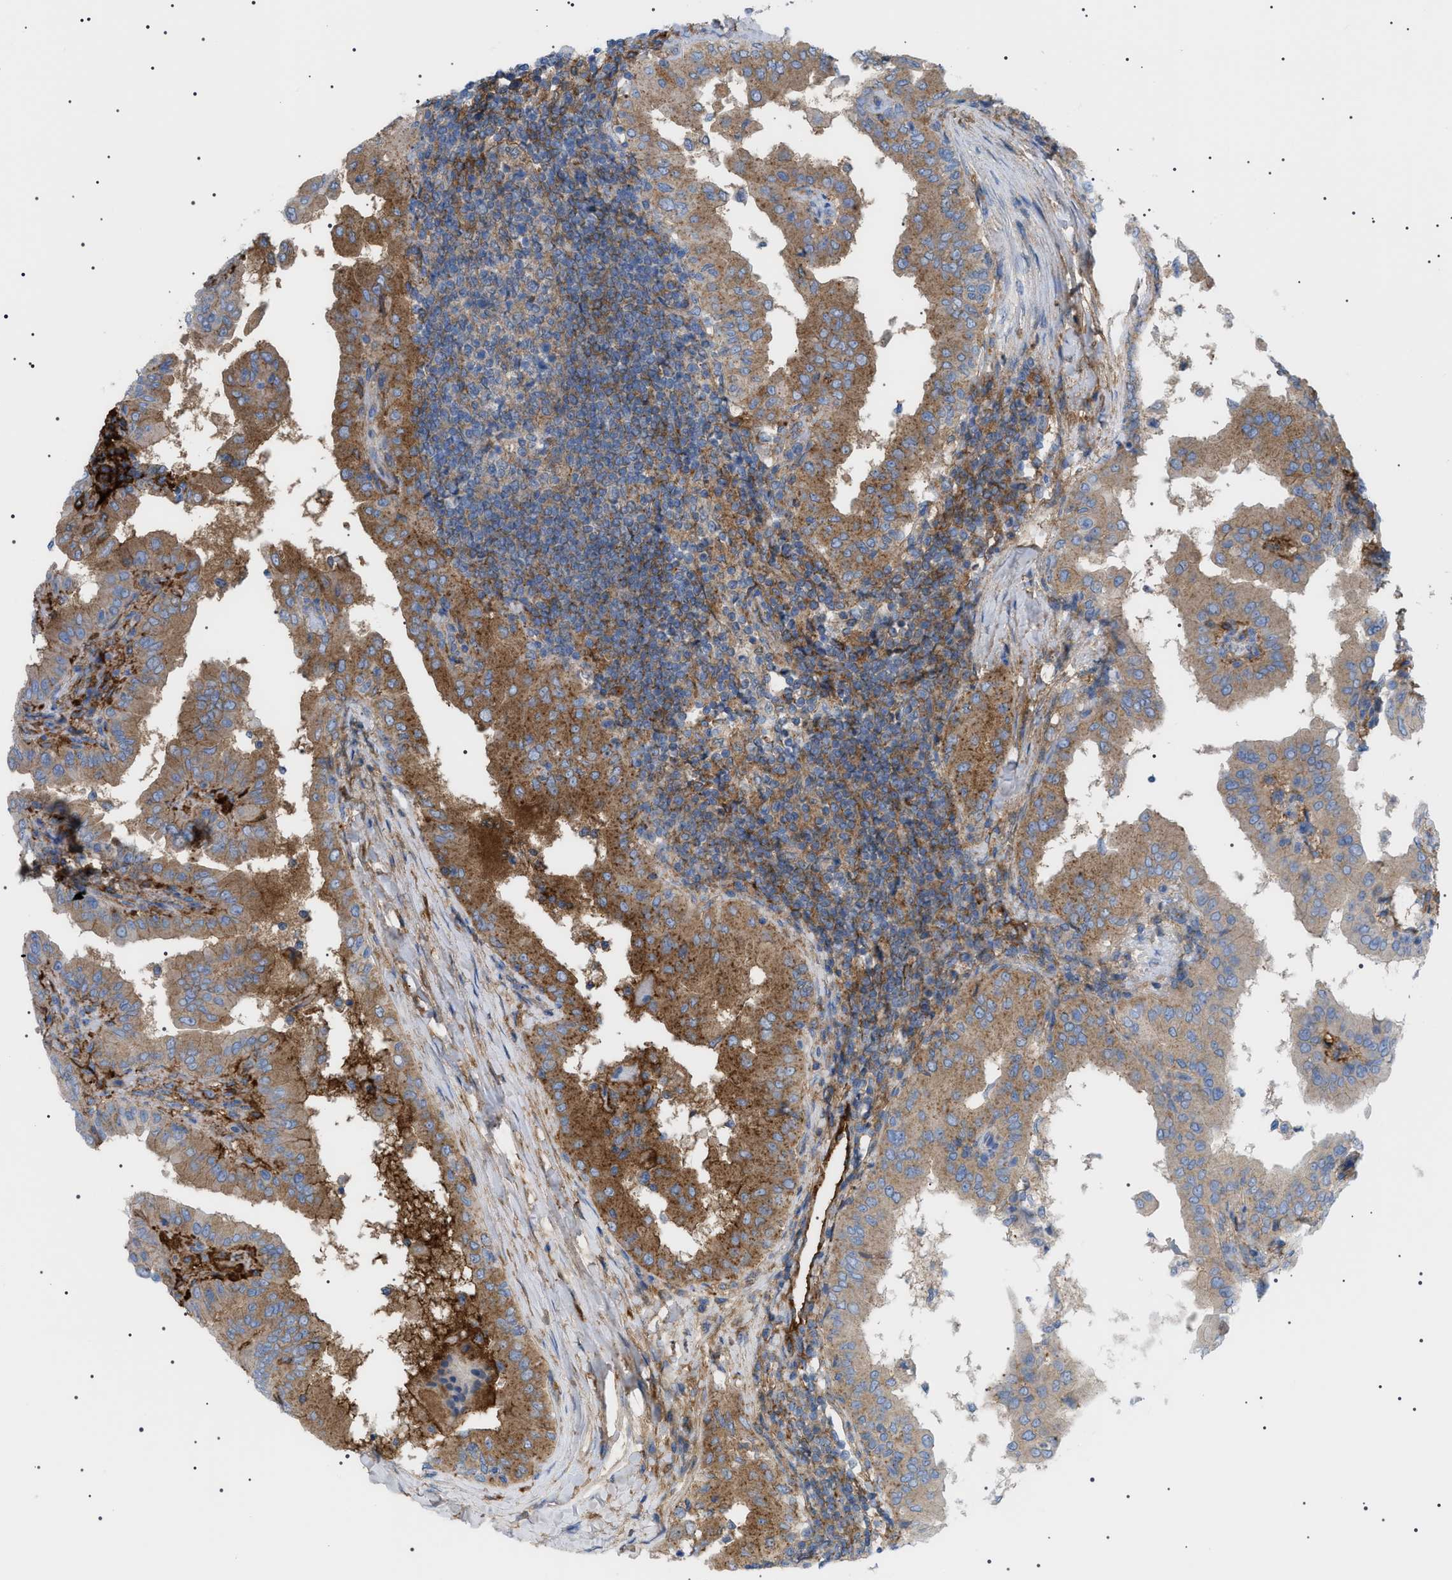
{"staining": {"intensity": "moderate", "quantity": ">75%", "location": "cytoplasmic/membranous"}, "tissue": "thyroid cancer", "cell_type": "Tumor cells", "image_type": "cancer", "snomed": [{"axis": "morphology", "description": "Papillary adenocarcinoma, NOS"}, {"axis": "topography", "description": "Thyroid gland"}], "caption": "Tumor cells demonstrate moderate cytoplasmic/membranous expression in about >75% of cells in papillary adenocarcinoma (thyroid).", "gene": "LPA", "patient": {"sex": "male", "age": 33}}